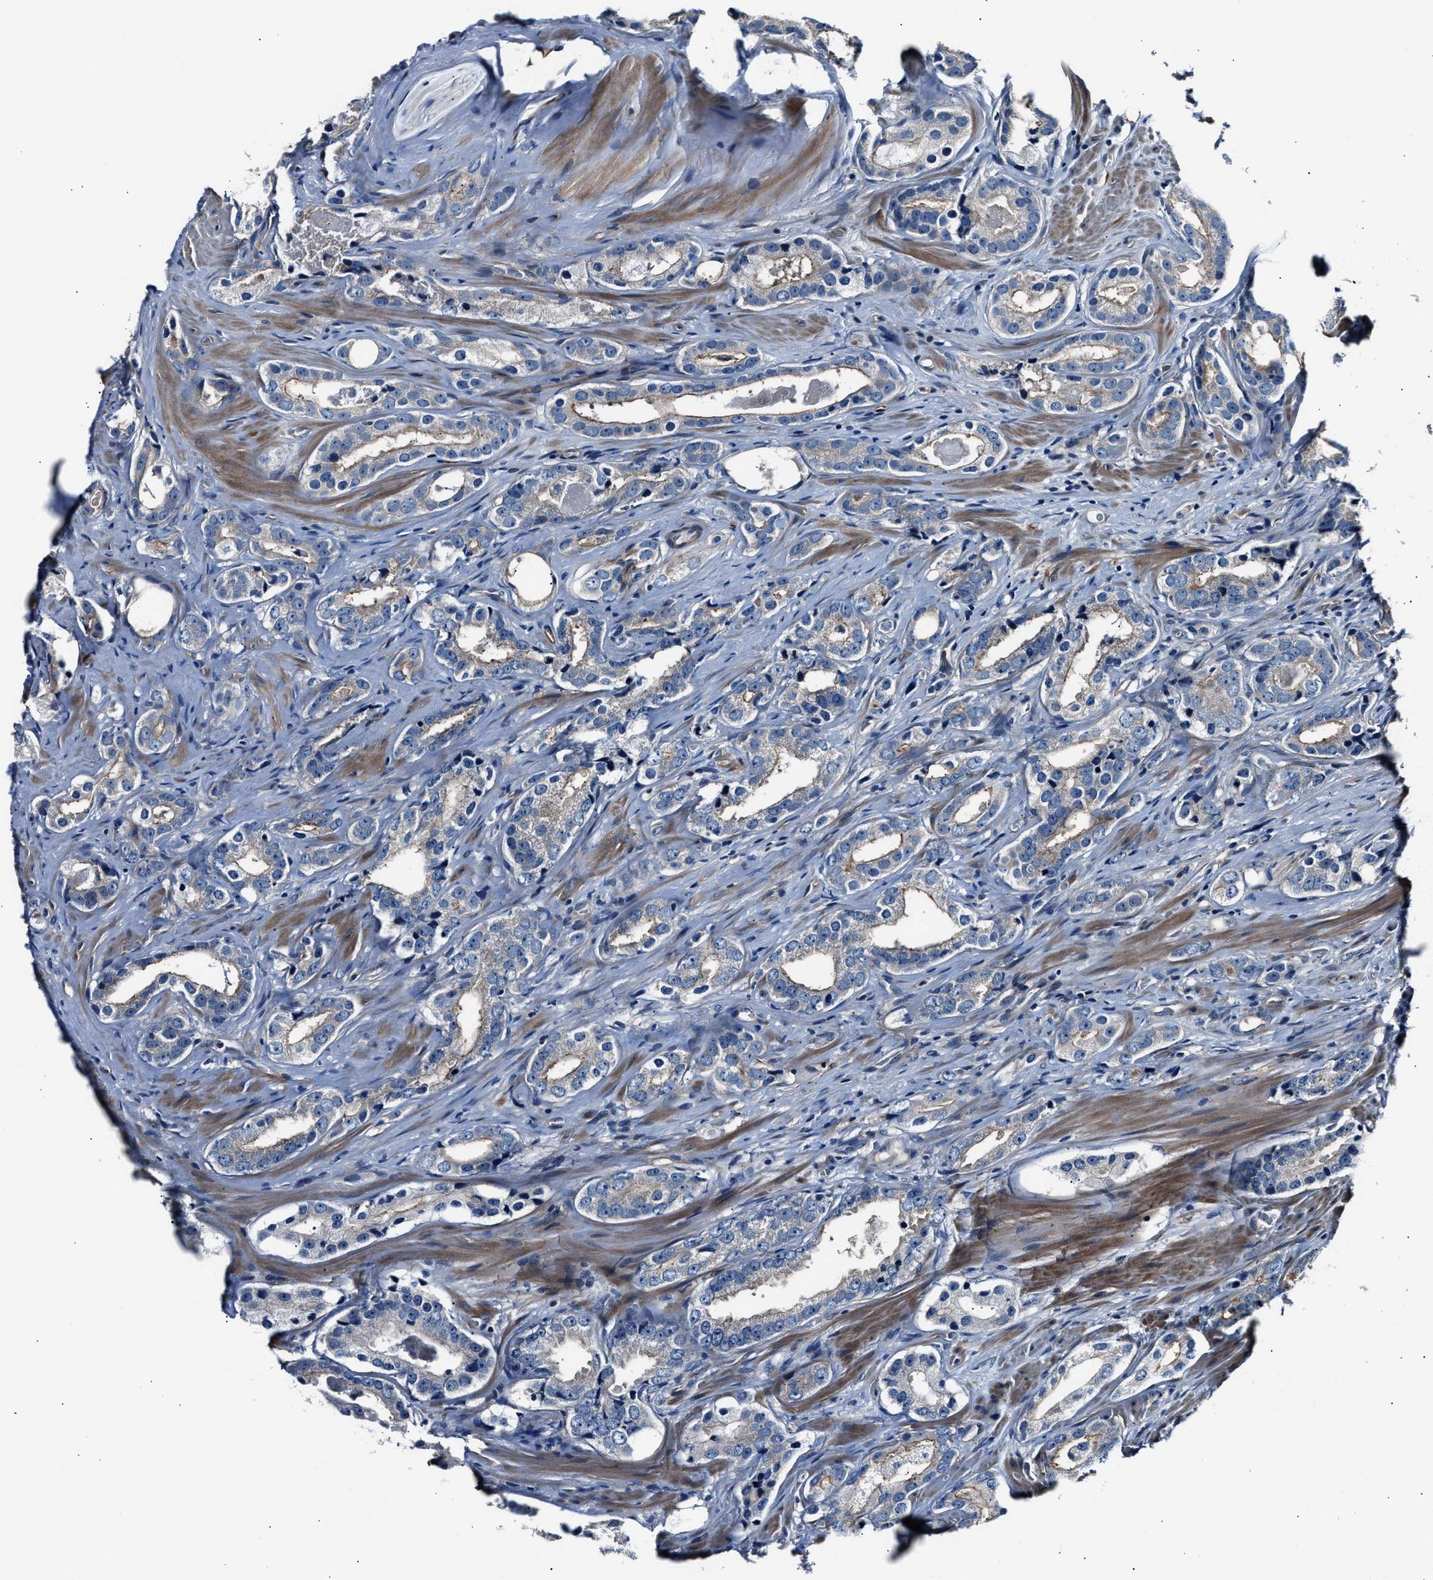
{"staining": {"intensity": "negative", "quantity": "none", "location": "none"}, "tissue": "prostate cancer", "cell_type": "Tumor cells", "image_type": "cancer", "snomed": [{"axis": "morphology", "description": "Adenocarcinoma, High grade"}, {"axis": "topography", "description": "Prostate"}], "caption": "There is no significant positivity in tumor cells of prostate high-grade adenocarcinoma.", "gene": "MPDZ", "patient": {"sex": "male", "age": 63}}